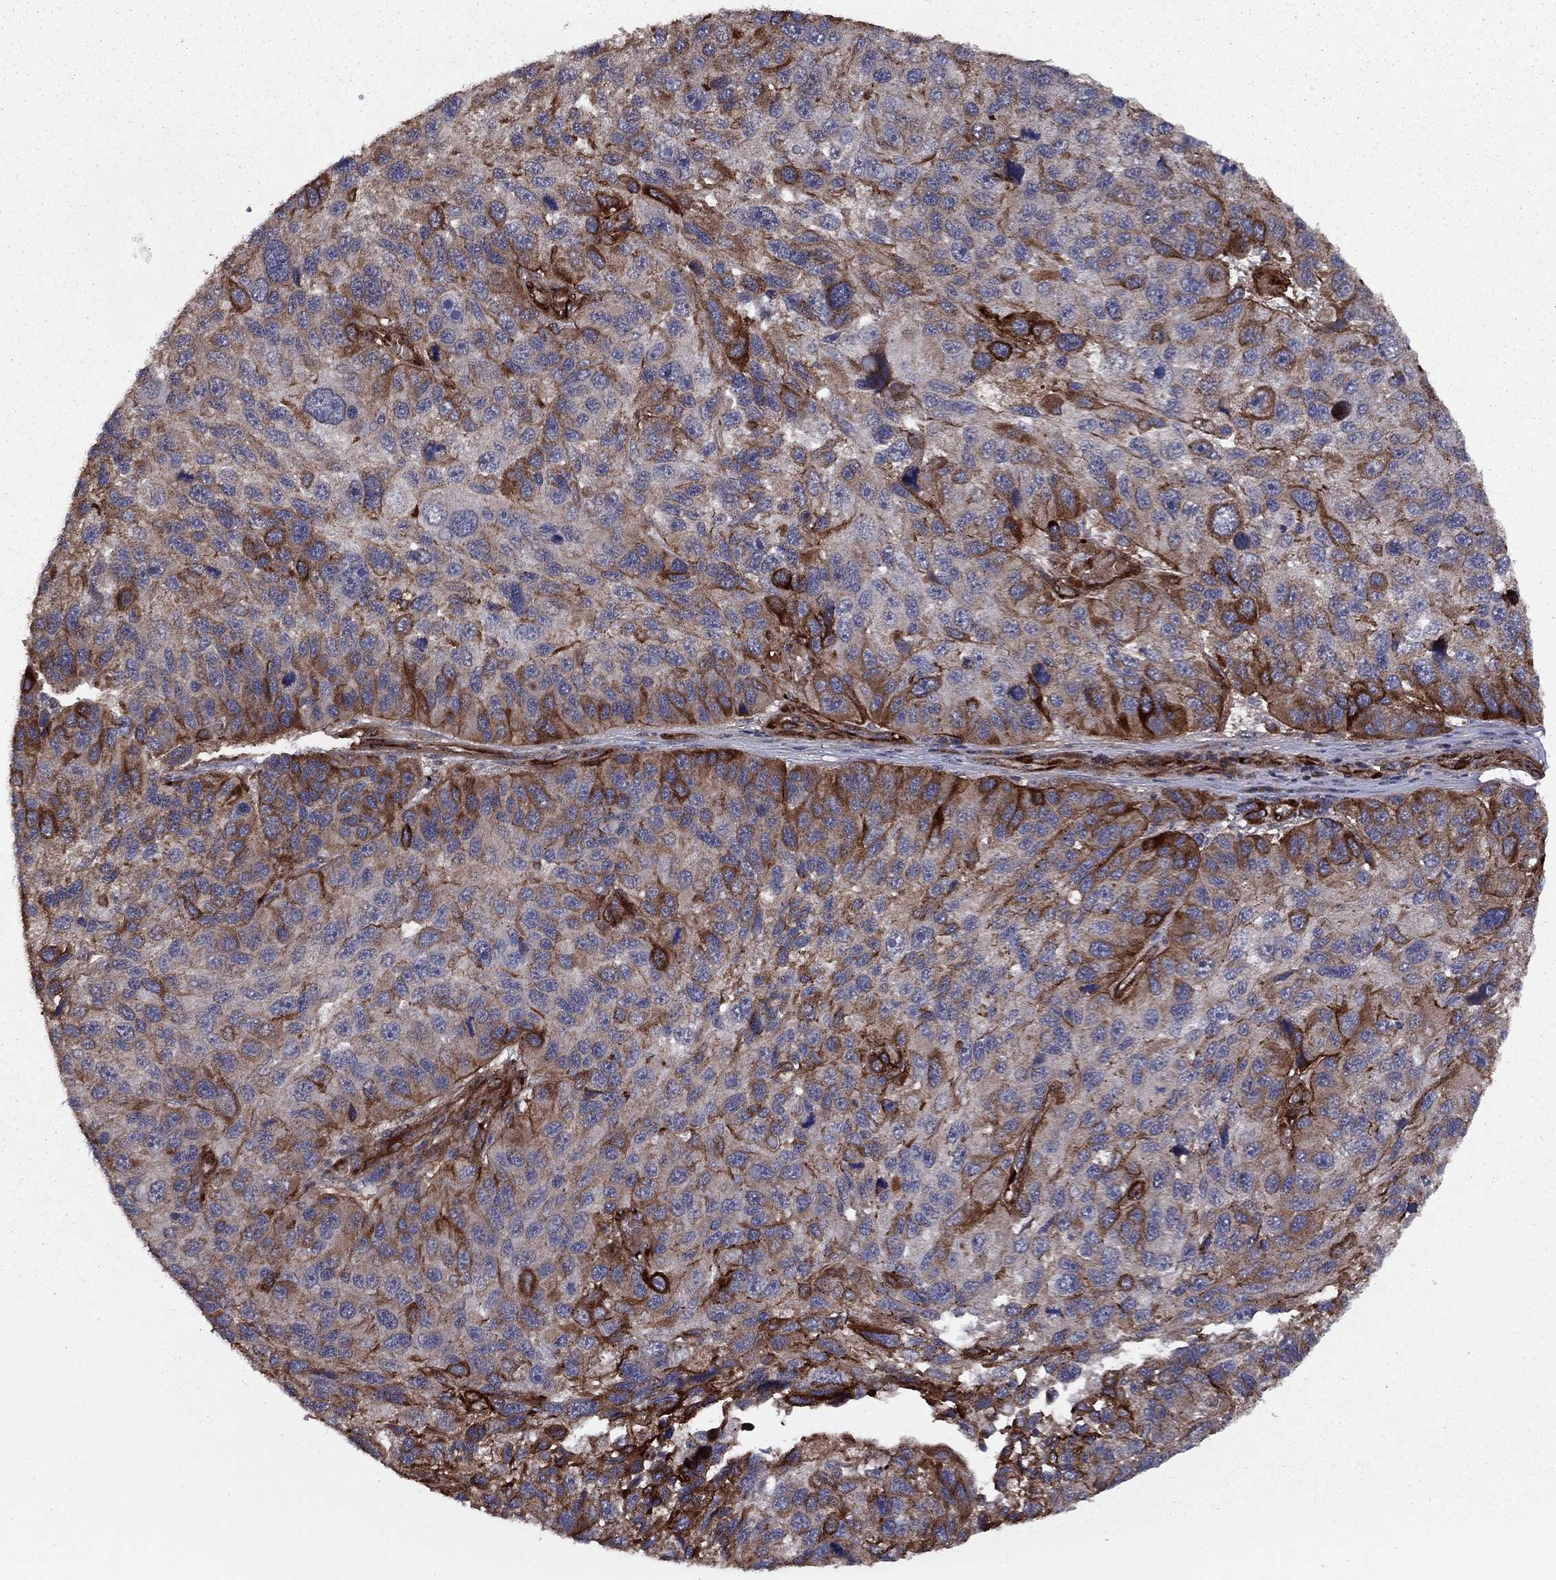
{"staining": {"intensity": "strong", "quantity": "<25%", "location": "cytoplasmic/membranous"}, "tissue": "melanoma", "cell_type": "Tumor cells", "image_type": "cancer", "snomed": [{"axis": "morphology", "description": "Malignant melanoma, NOS"}, {"axis": "topography", "description": "Skin"}], "caption": "Melanoma stained with immunohistochemistry displays strong cytoplasmic/membranous expression in about <25% of tumor cells.", "gene": "COL18A1", "patient": {"sex": "male", "age": 53}}